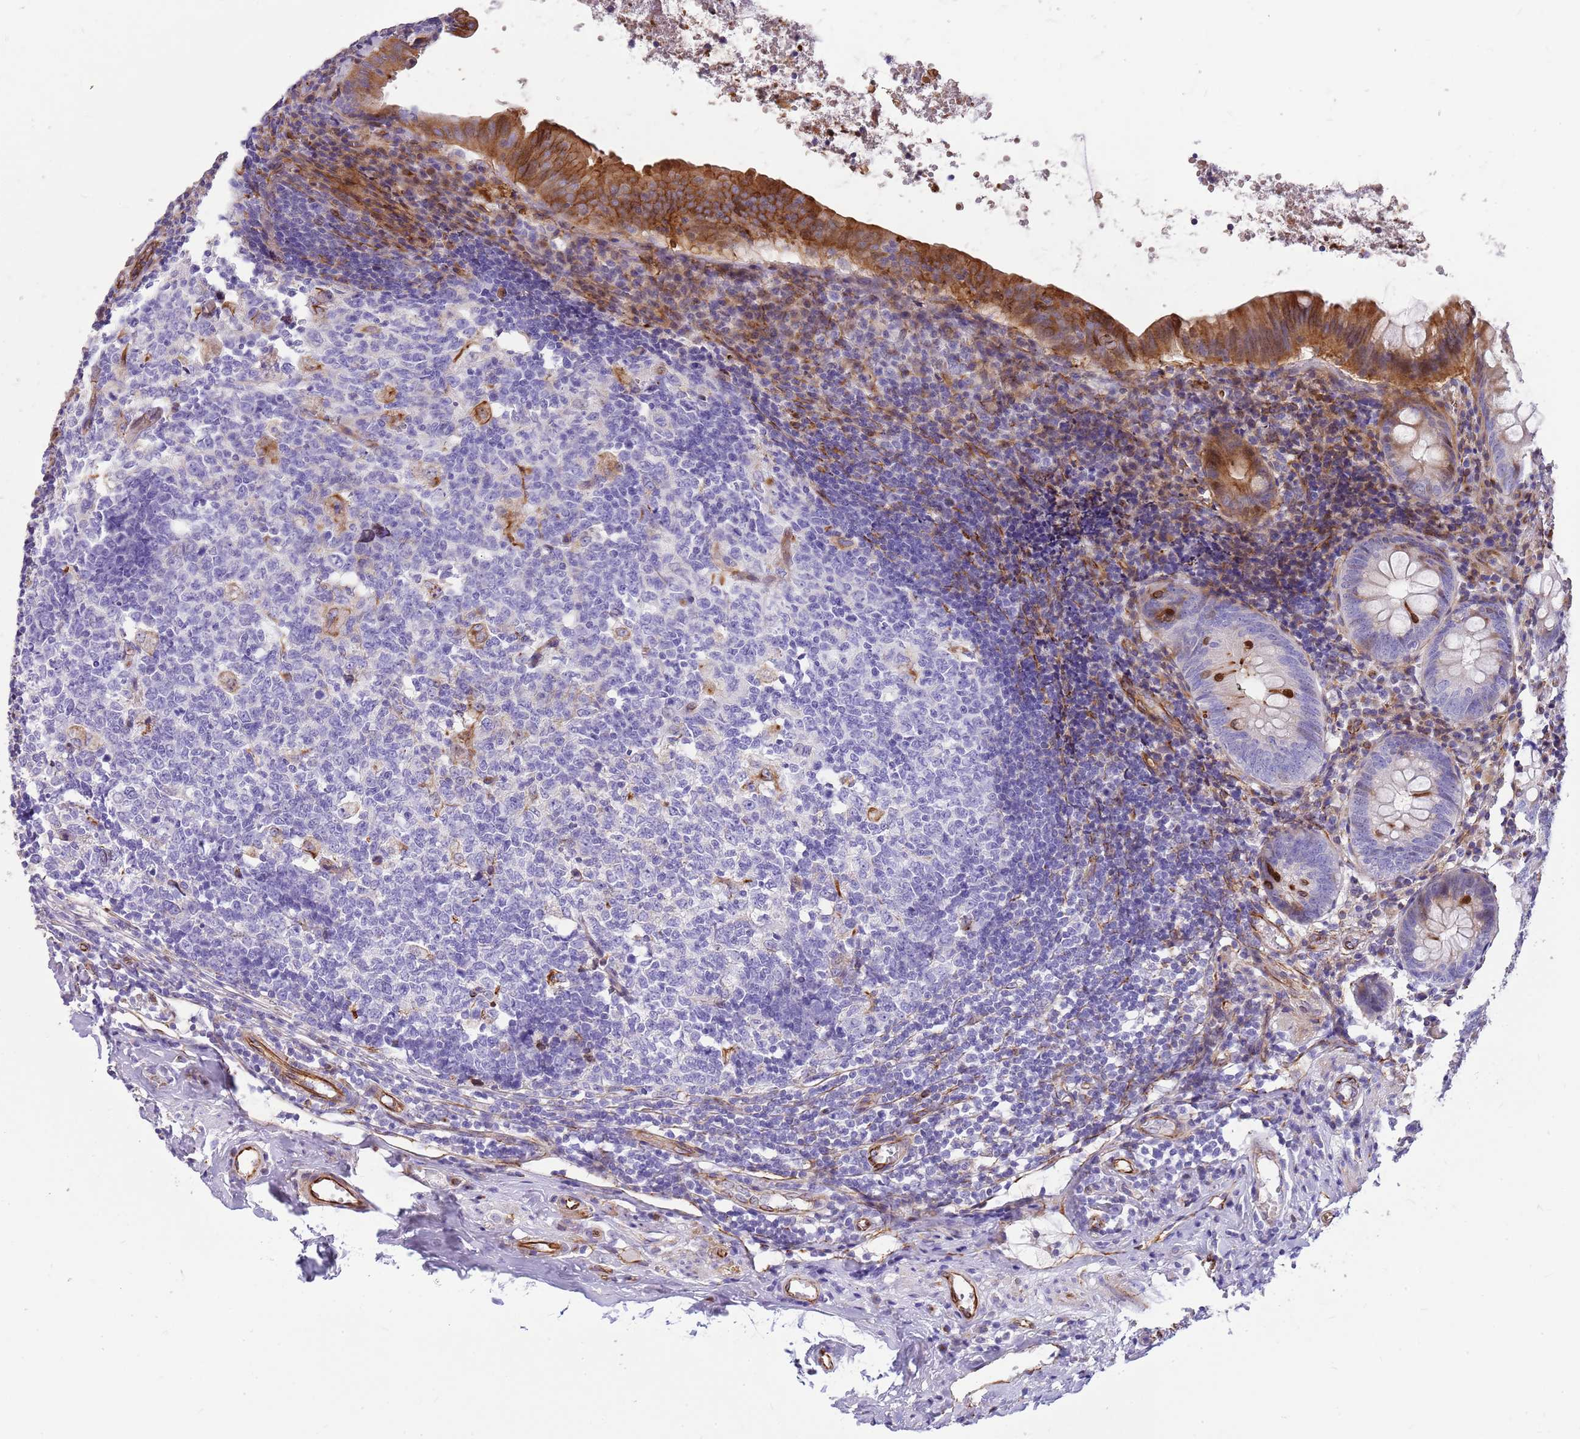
{"staining": {"intensity": "moderate", "quantity": "25%-75%", "location": "cytoplasmic/membranous"}, "tissue": "appendix", "cell_type": "Glandular cells", "image_type": "normal", "snomed": [{"axis": "morphology", "description": "Normal tissue, NOS"}, {"axis": "topography", "description": "Appendix"}], "caption": "DAB (3,3'-diaminobenzidine) immunohistochemical staining of benign human appendix demonstrates moderate cytoplasmic/membranous protein expression in about 25%-75% of glandular cells.", "gene": "ZDHHC1", "patient": {"sex": "female", "age": 54}}